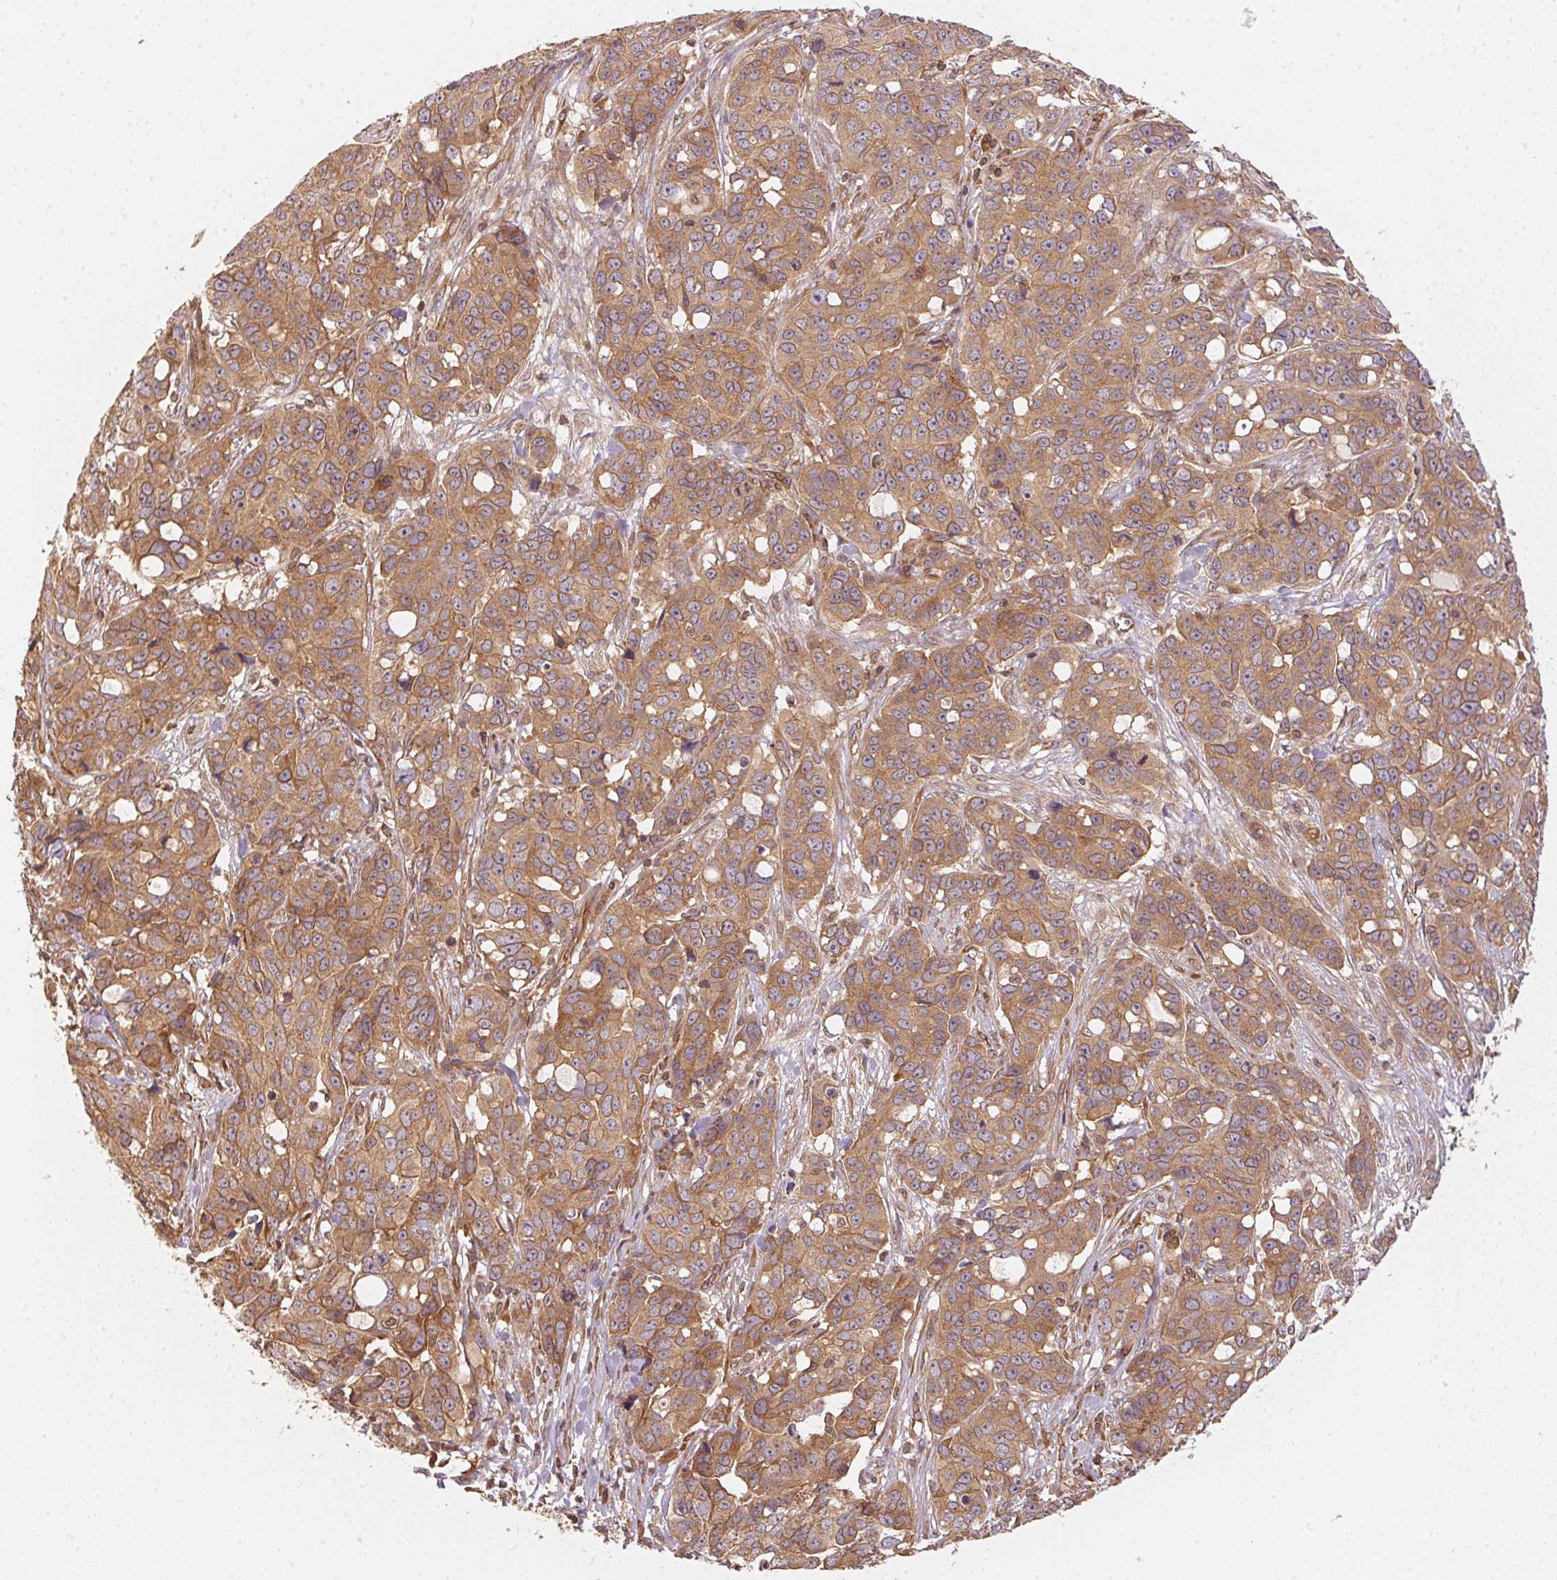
{"staining": {"intensity": "moderate", "quantity": ">75%", "location": "cytoplasmic/membranous"}, "tissue": "ovarian cancer", "cell_type": "Tumor cells", "image_type": "cancer", "snomed": [{"axis": "morphology", "description": "Carcinoma, endometroid"}, {"axis": "topography", "description": "Ovary"}], "caption": "Approximately >75% of tumor cells in human ovarian cancer (endometroid carcinoma) exhibit moderate cytoplasmic/membranous protein positivity as visualized by brown immunohistochemical staining.", "gene": "STRN4", "patient": {"sex": "female", "age": 78}}